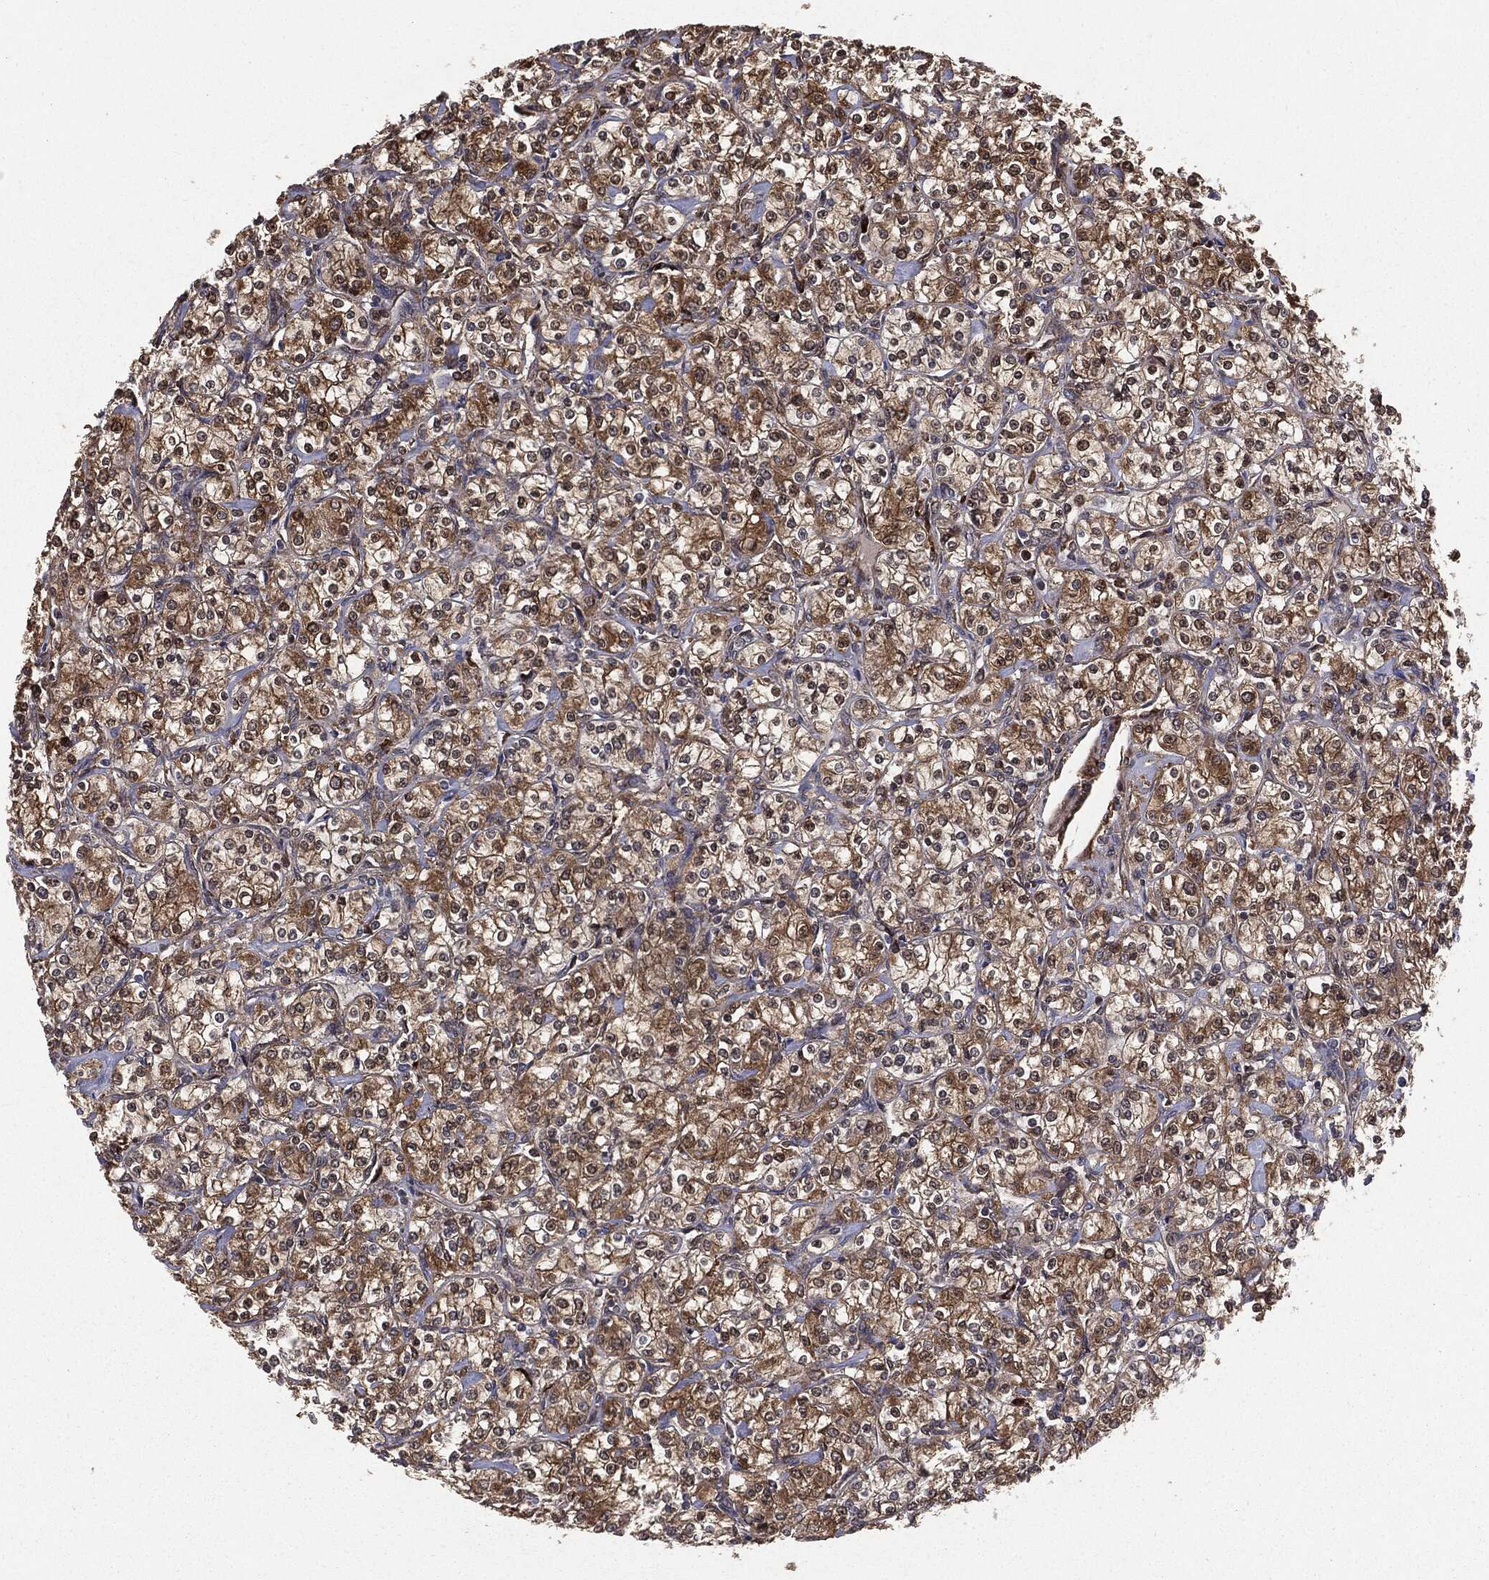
{"staining": {"intensity": "moderate", "quantity": "25%-75%", "location": "cytoplasmic/membranous"}, "tissue": "renal cancer", "cell_type": "Tumor cells", "image_type": "cancer", "snomed": [{"axis": "morphology", "description": "Adenocarcinoma, NOS"}, {"axis": "topography", "description": "Kidney"}], "caption": "About 25%-75% of tumor cells in renal cancer reveal moderate cytoplasmic/membranous protein expression as visualized by brown immunohistochemical staining.", "gene": "NME1", "patient": {"sex": "male", "age": 77}}